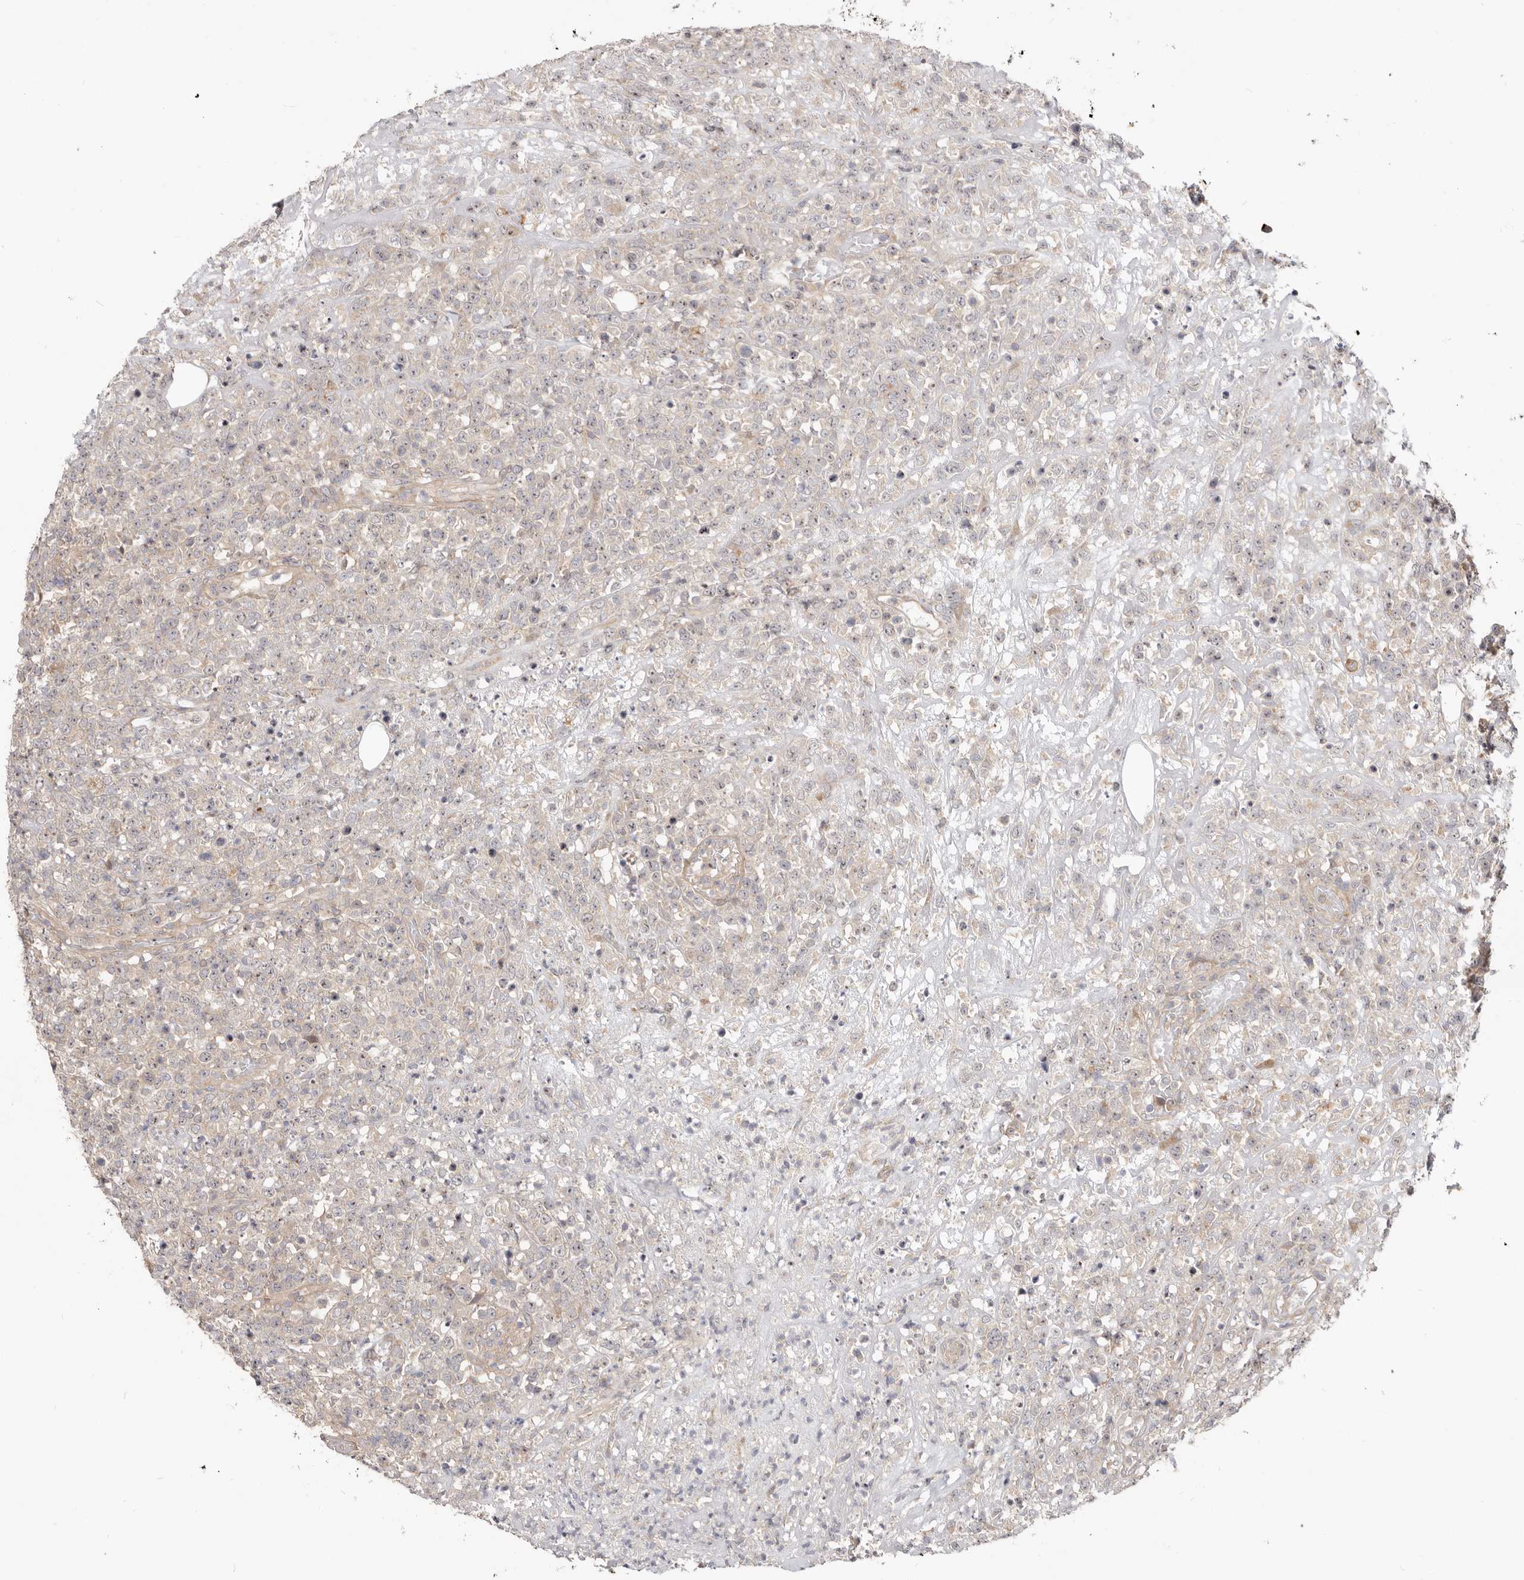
{"staining": {"intensity": "negative", "quantity": "none", "location": "none"}, "tissue": "lymphoma", "cell_type": "Tumor cells", "image_type": "cancer", "snomed": [{"axis": "morphology", "description": "Malignant lymphoma, non-Hodgkin's type, High grade"}, {"axis": "topography", "description": "Colon"}], "caption": "The micrograph shows no staining of tumor cells in lymphoma.", "gene": "GPATCH4", "patient": {"sex": "female", "age": 53}}